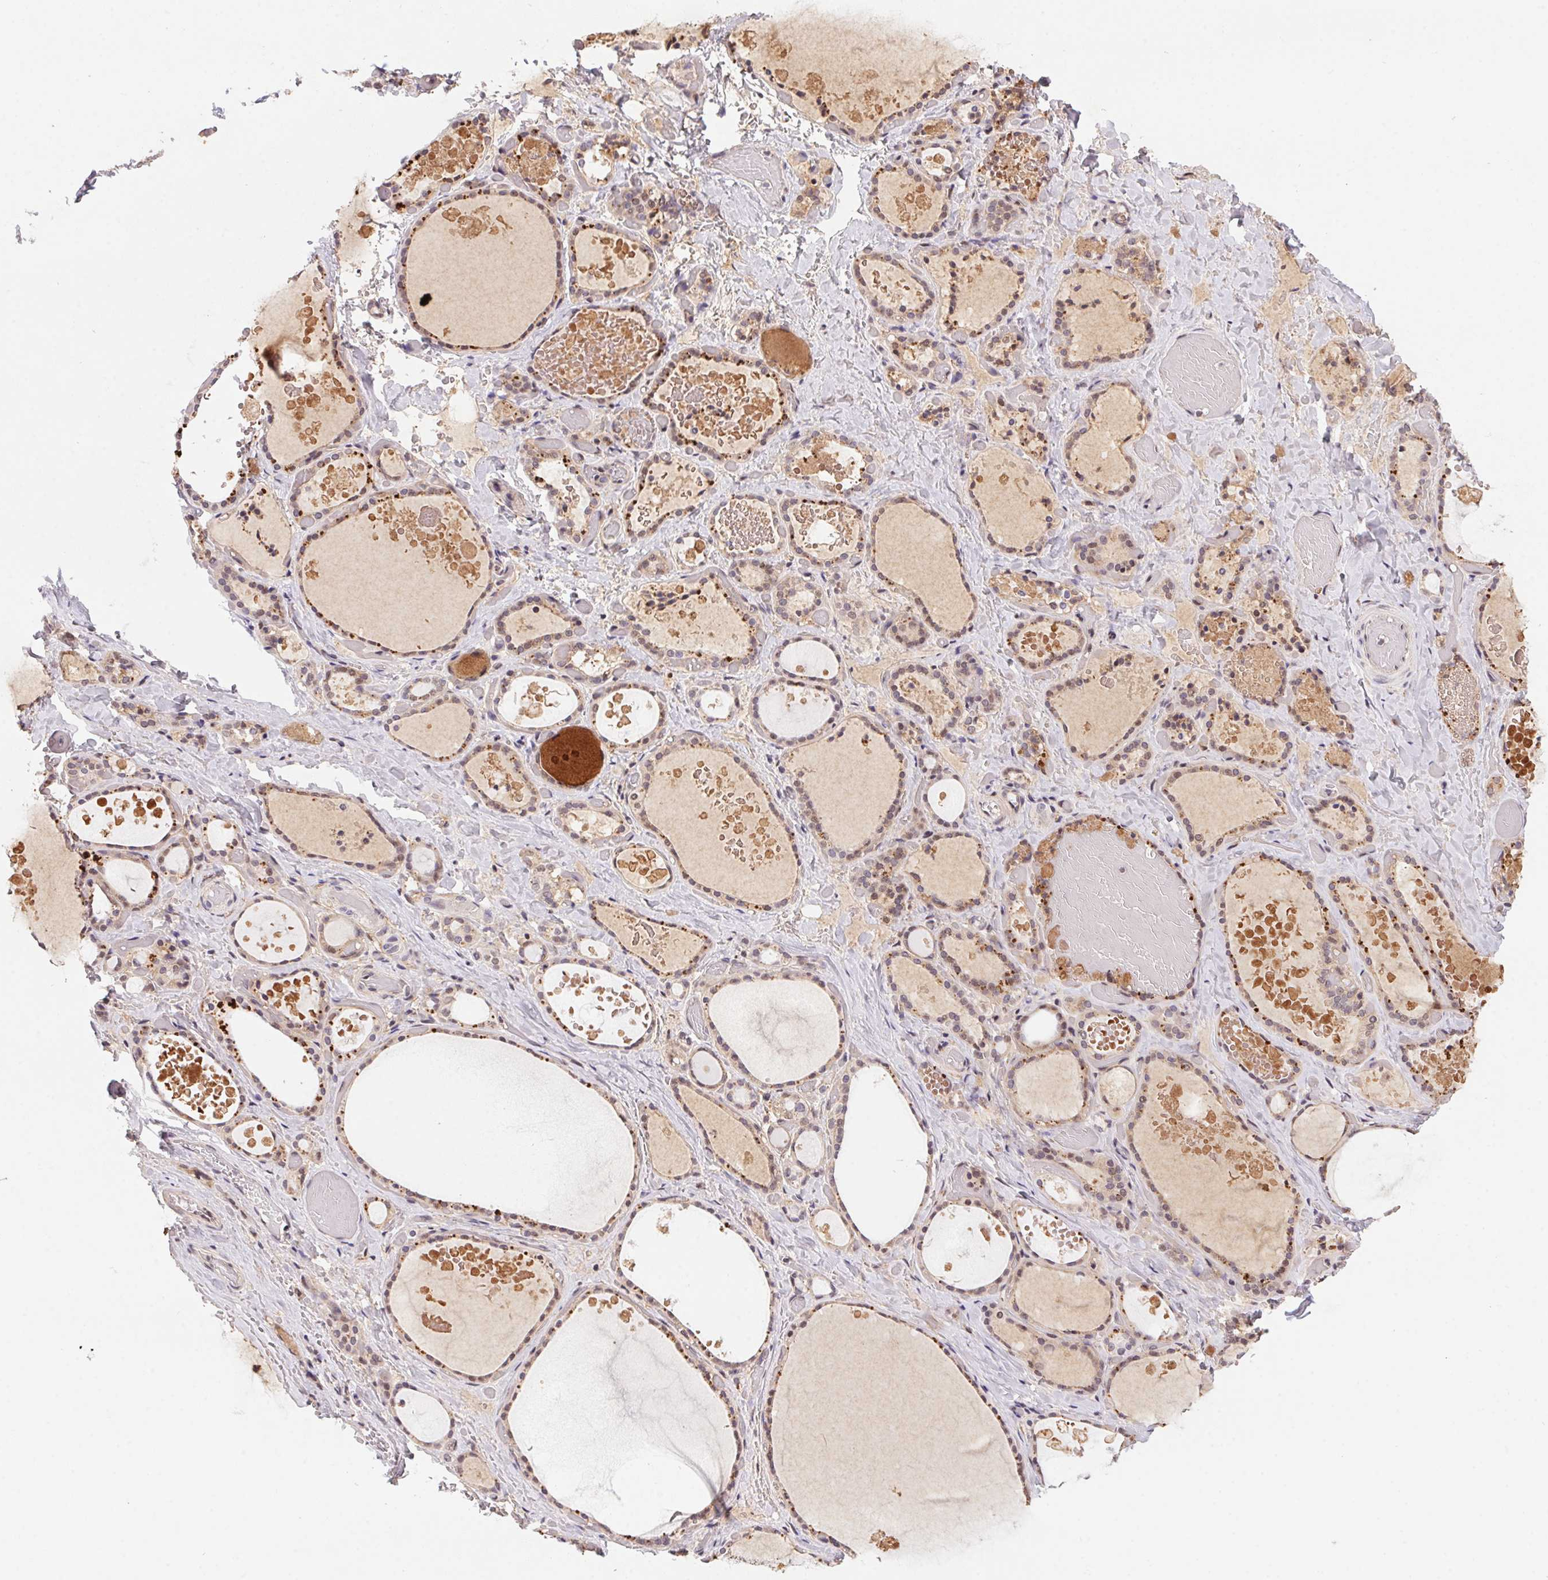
{"staining": {"intensity": "weak", "quantity": "25%-75%", "location": "cytoplasmic/membranous"}, "tissue": "thyroid gland", "cell_type": "Glandular cells", "image_type": "normal", "snomed": [{"axis": "morphology", "description": "Normal tissue, NOS"}, {"axis": "topography", "description": "Thyroid gland"}], "caption": "DAB immunohistochemical staining of normal human thyroid gland exhibits weak cytoplasmic/membranous protein staining in about 25%-75% of glandular cells.", "gene": "SLC52A2", "patient": {"sex": "female", "age": 56}}